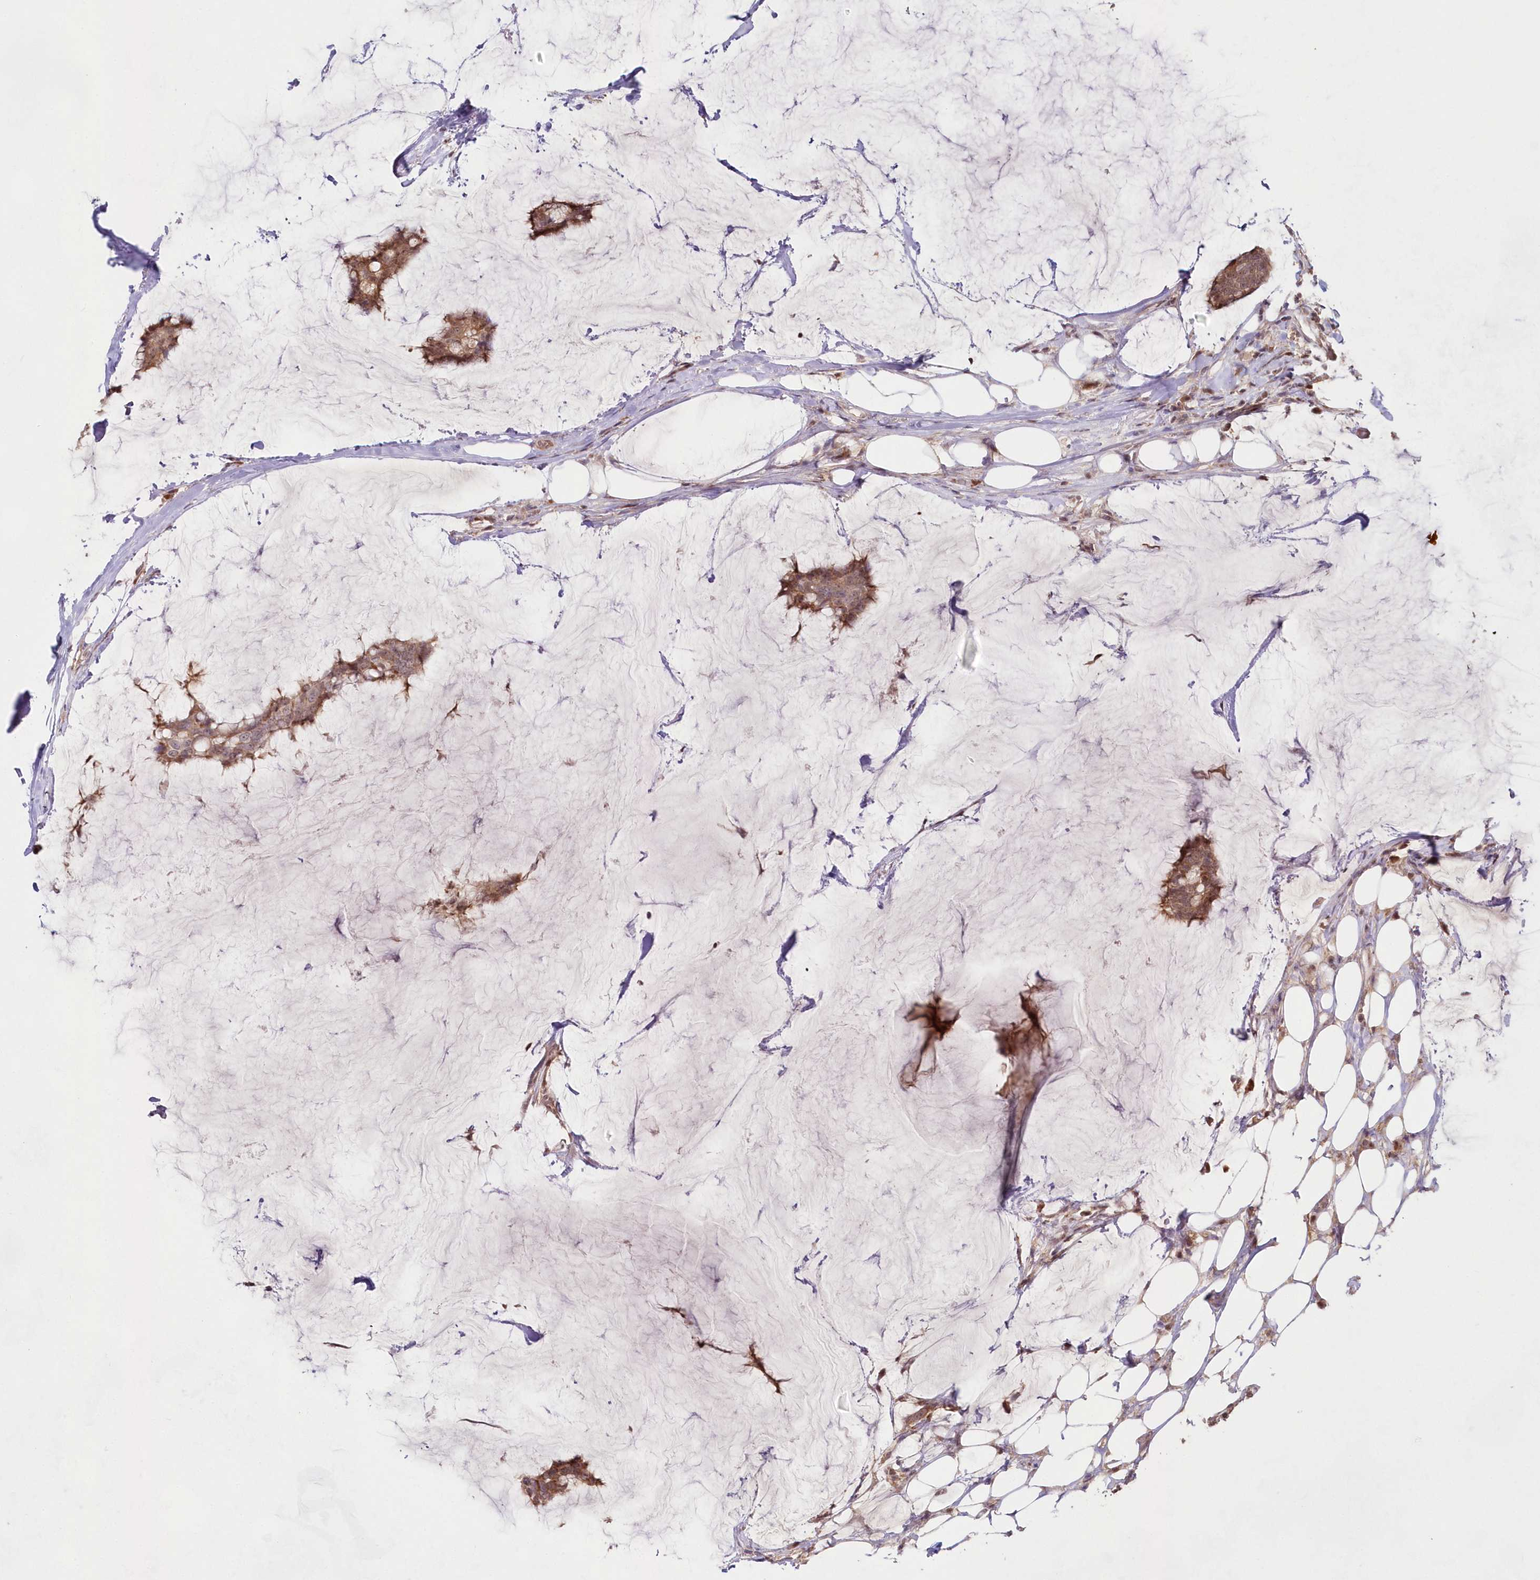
{"staining": {"intensity": "moderate", "quantity": ">75%", "location": "cytoplasmic/membranous"}, "tissue": "breast cancer", "cell_type": "Tumor cells", "image_type": "cancer", "snomed": [{"axis": "morphology", "description": "Duct carcinoma"}, {"axis": "topography", "description": "Breast"}], "caption": "Immunohistochemical staining of breast cancer shows moderate cytoplasmic/membranous protein expression in approximately >75% of tumor cells. The protein is stained brown, and the nuclei are stained in blue (DAB IHC with brightfield microscopy, high magnification).", "gene": "IMPA1", "patient": {"sex": "female", "age": 93}}